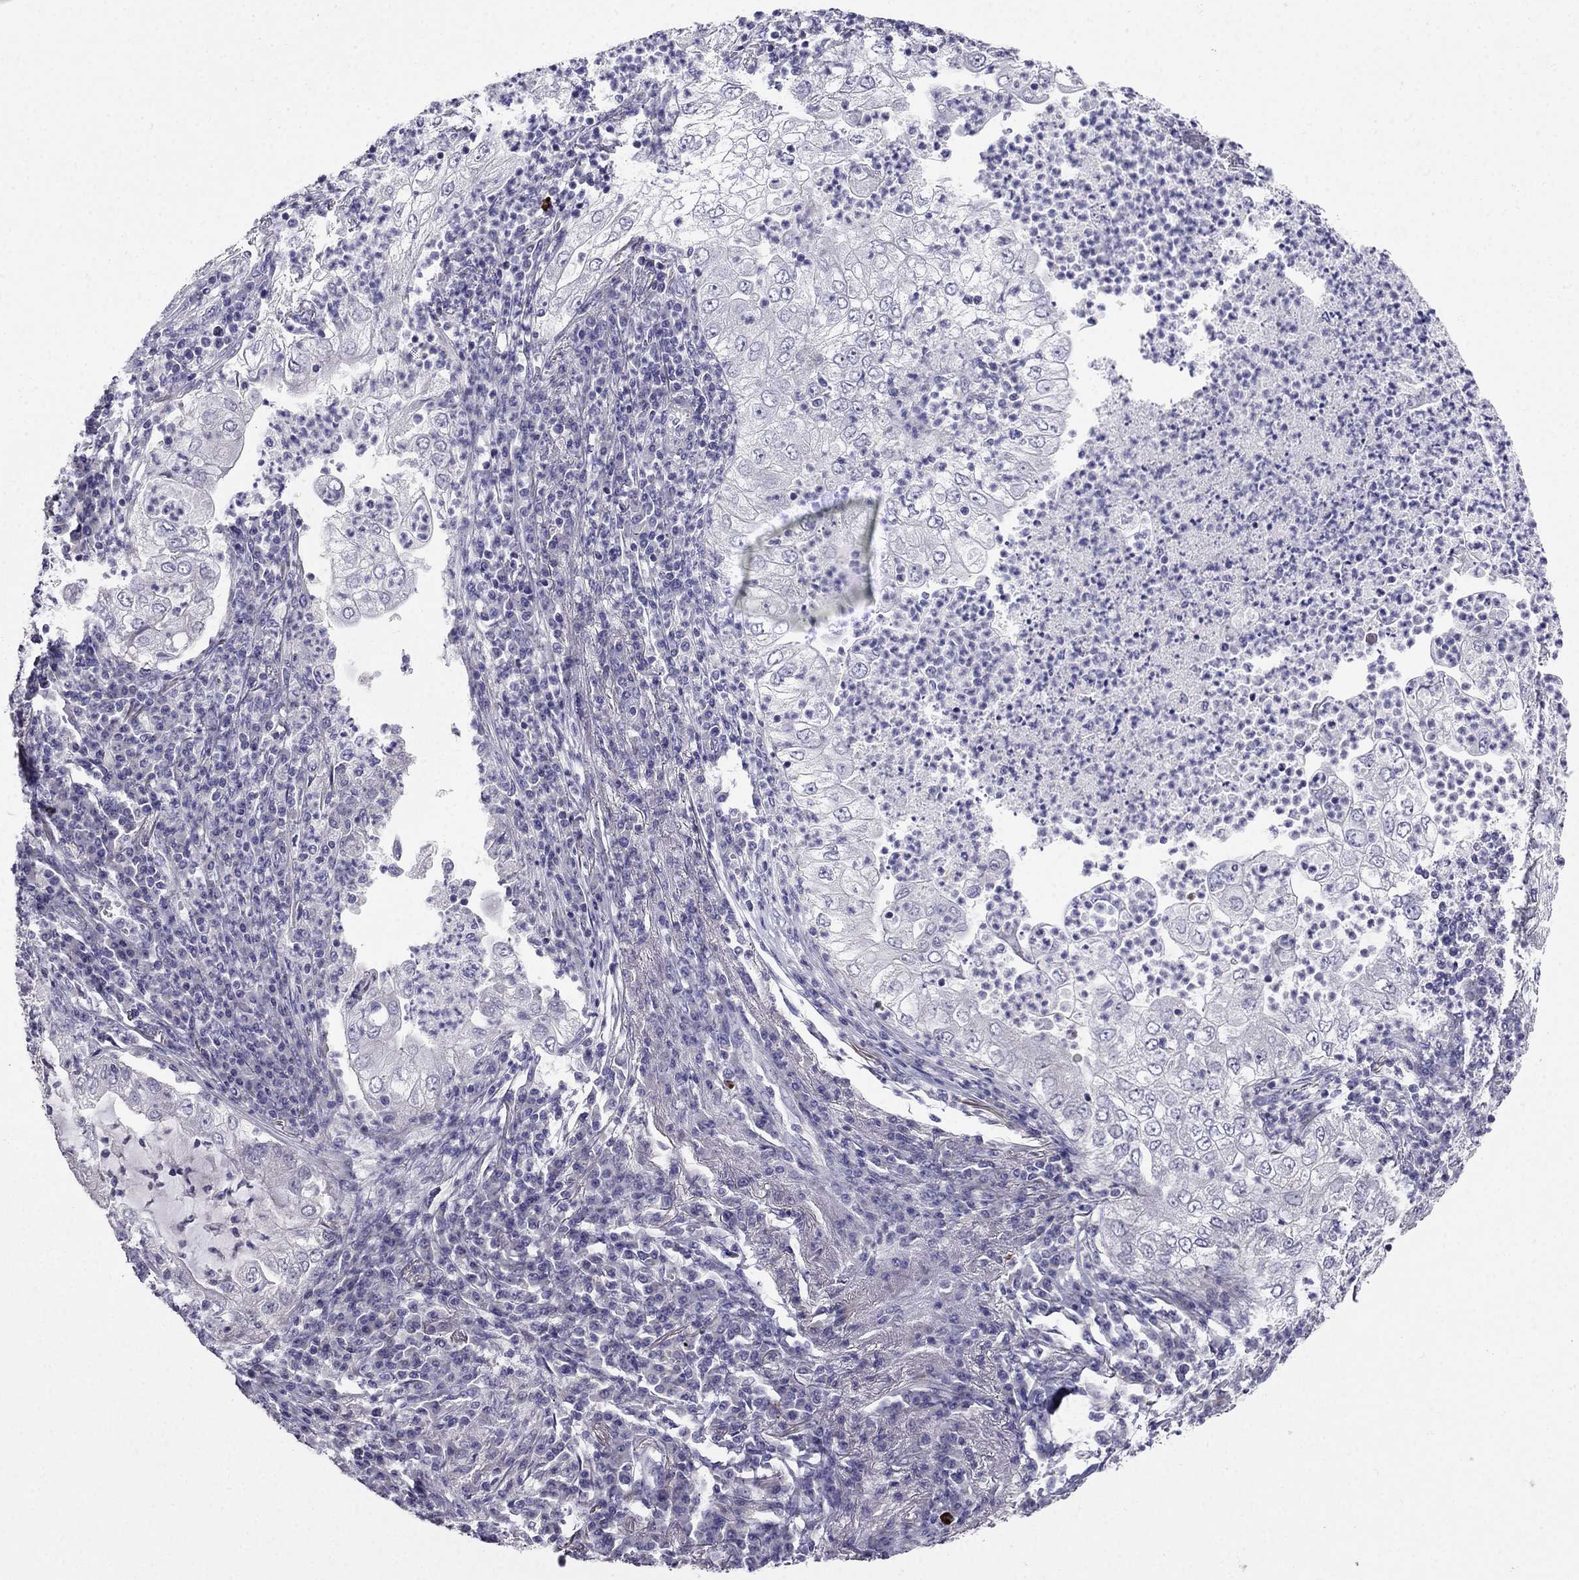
{"staining": {"intensity": "negative", "quantity": "none", "location": "none"}, "tissue": "lung cancer", "cell_type": "Tumor cells", "image_type": "cancer", "snomed": [{"axis": "morphology", "description": "Adenocarcinoma, NOS"}, {"axis": "topography", "description": "Lung"}], "caption": "This is an immunohistochemistry image of human adenocarcinoma (lung). There is no positivity in tumor cells.", "gene": "AS3MT", "patient": {"sex": "female", "age": 73}}